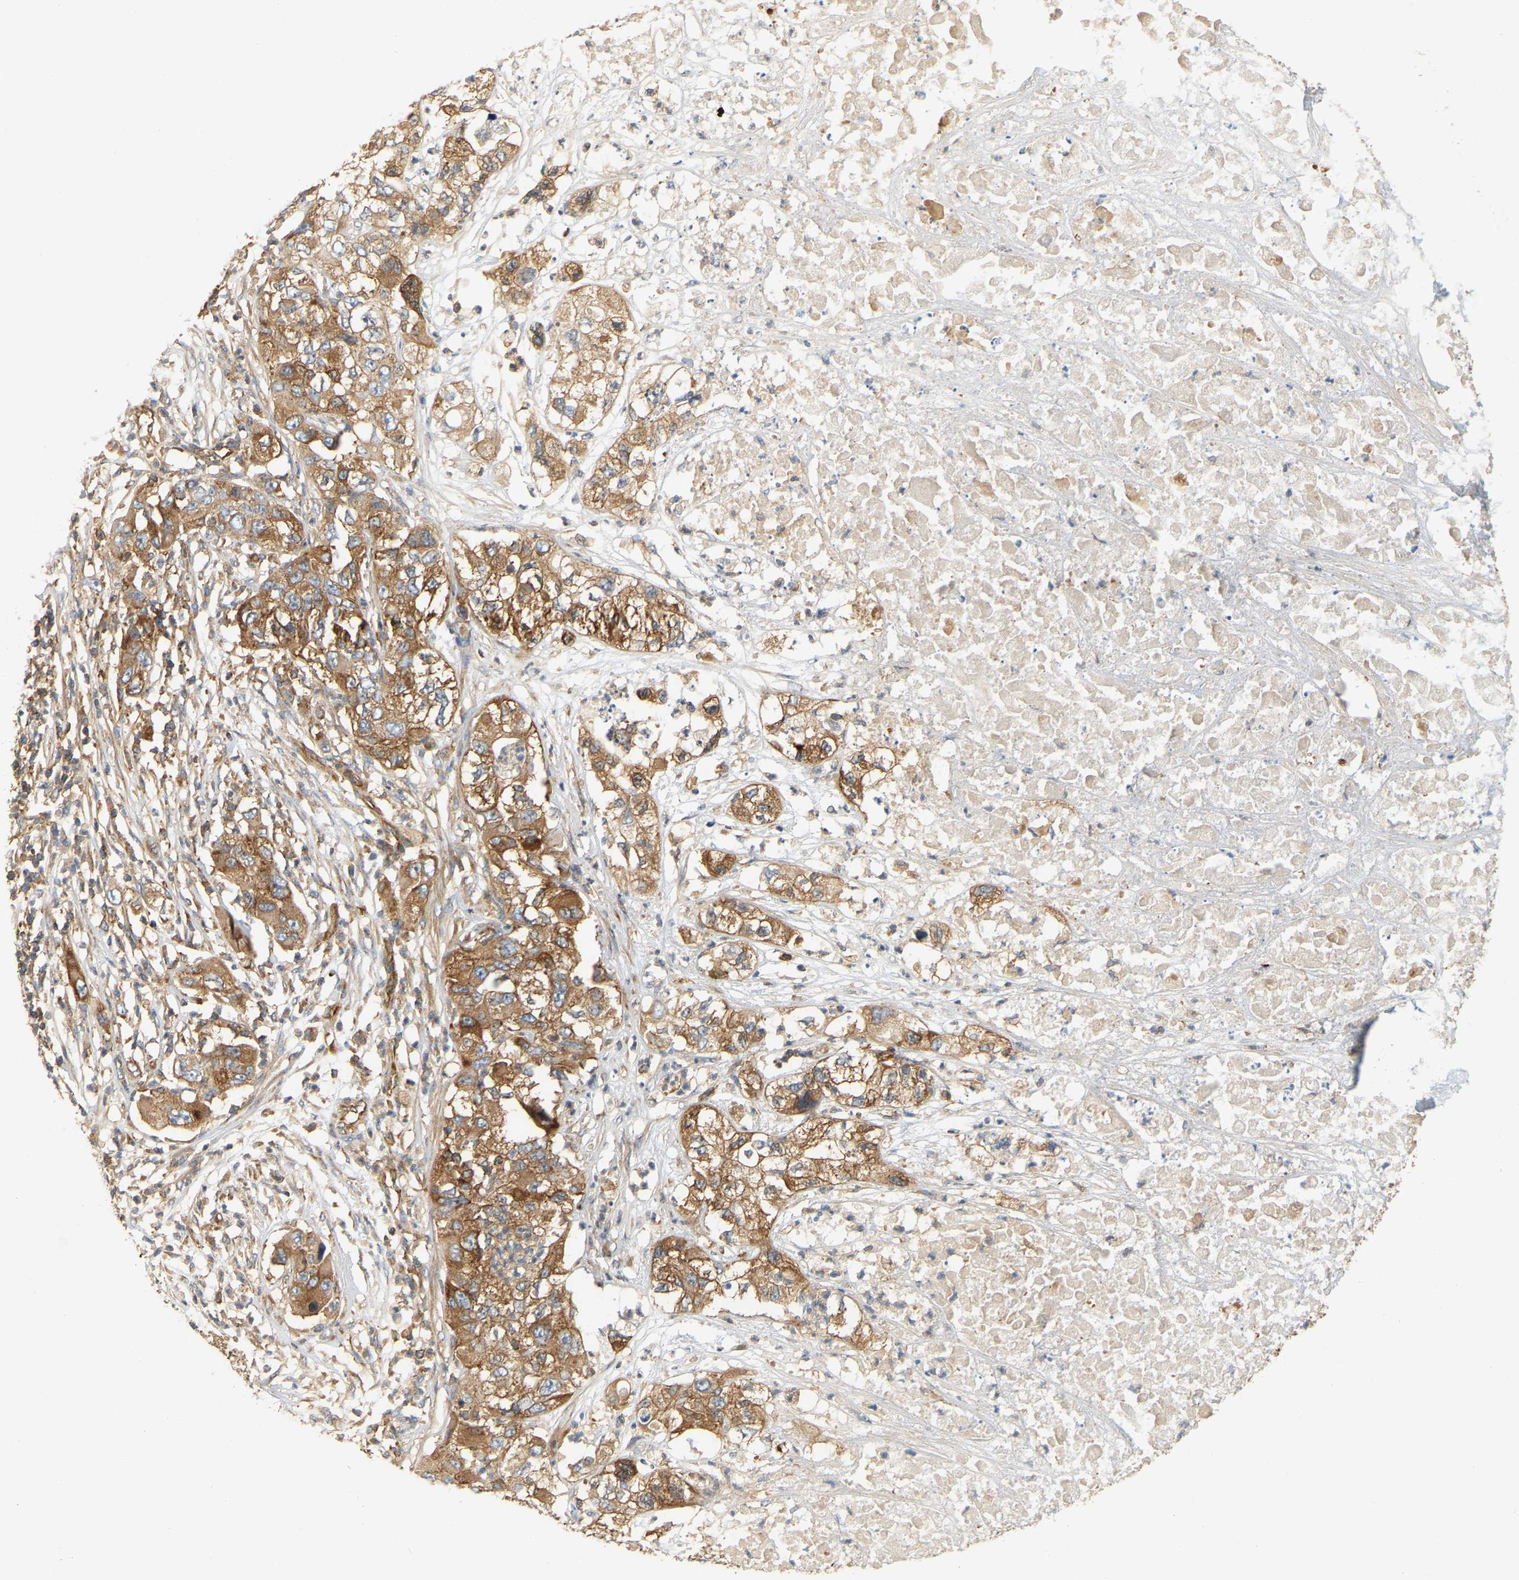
{"staining": {"intensity": "moderate", "quantity": ">75%", "location": "cytoplasmic/membranous"}, "tissue": "pancreatic cancer", "cell_type": "Tumor cells", "image_type": "cancer", "snomed": [{"axis": "morphology", "description": "Adenocarcinoma, NOS"}, {"axis": "topography", "description": "Pancreas"}], "caption": "Human adenocarcinoma (pancreatic) stained with a brown dye reveals moderate cytoplasmic/membranous positive positivity in approximately >75% of tumor cells.", "gene": "AKAP13", "patient": {"sex": "female", "age": 78}}